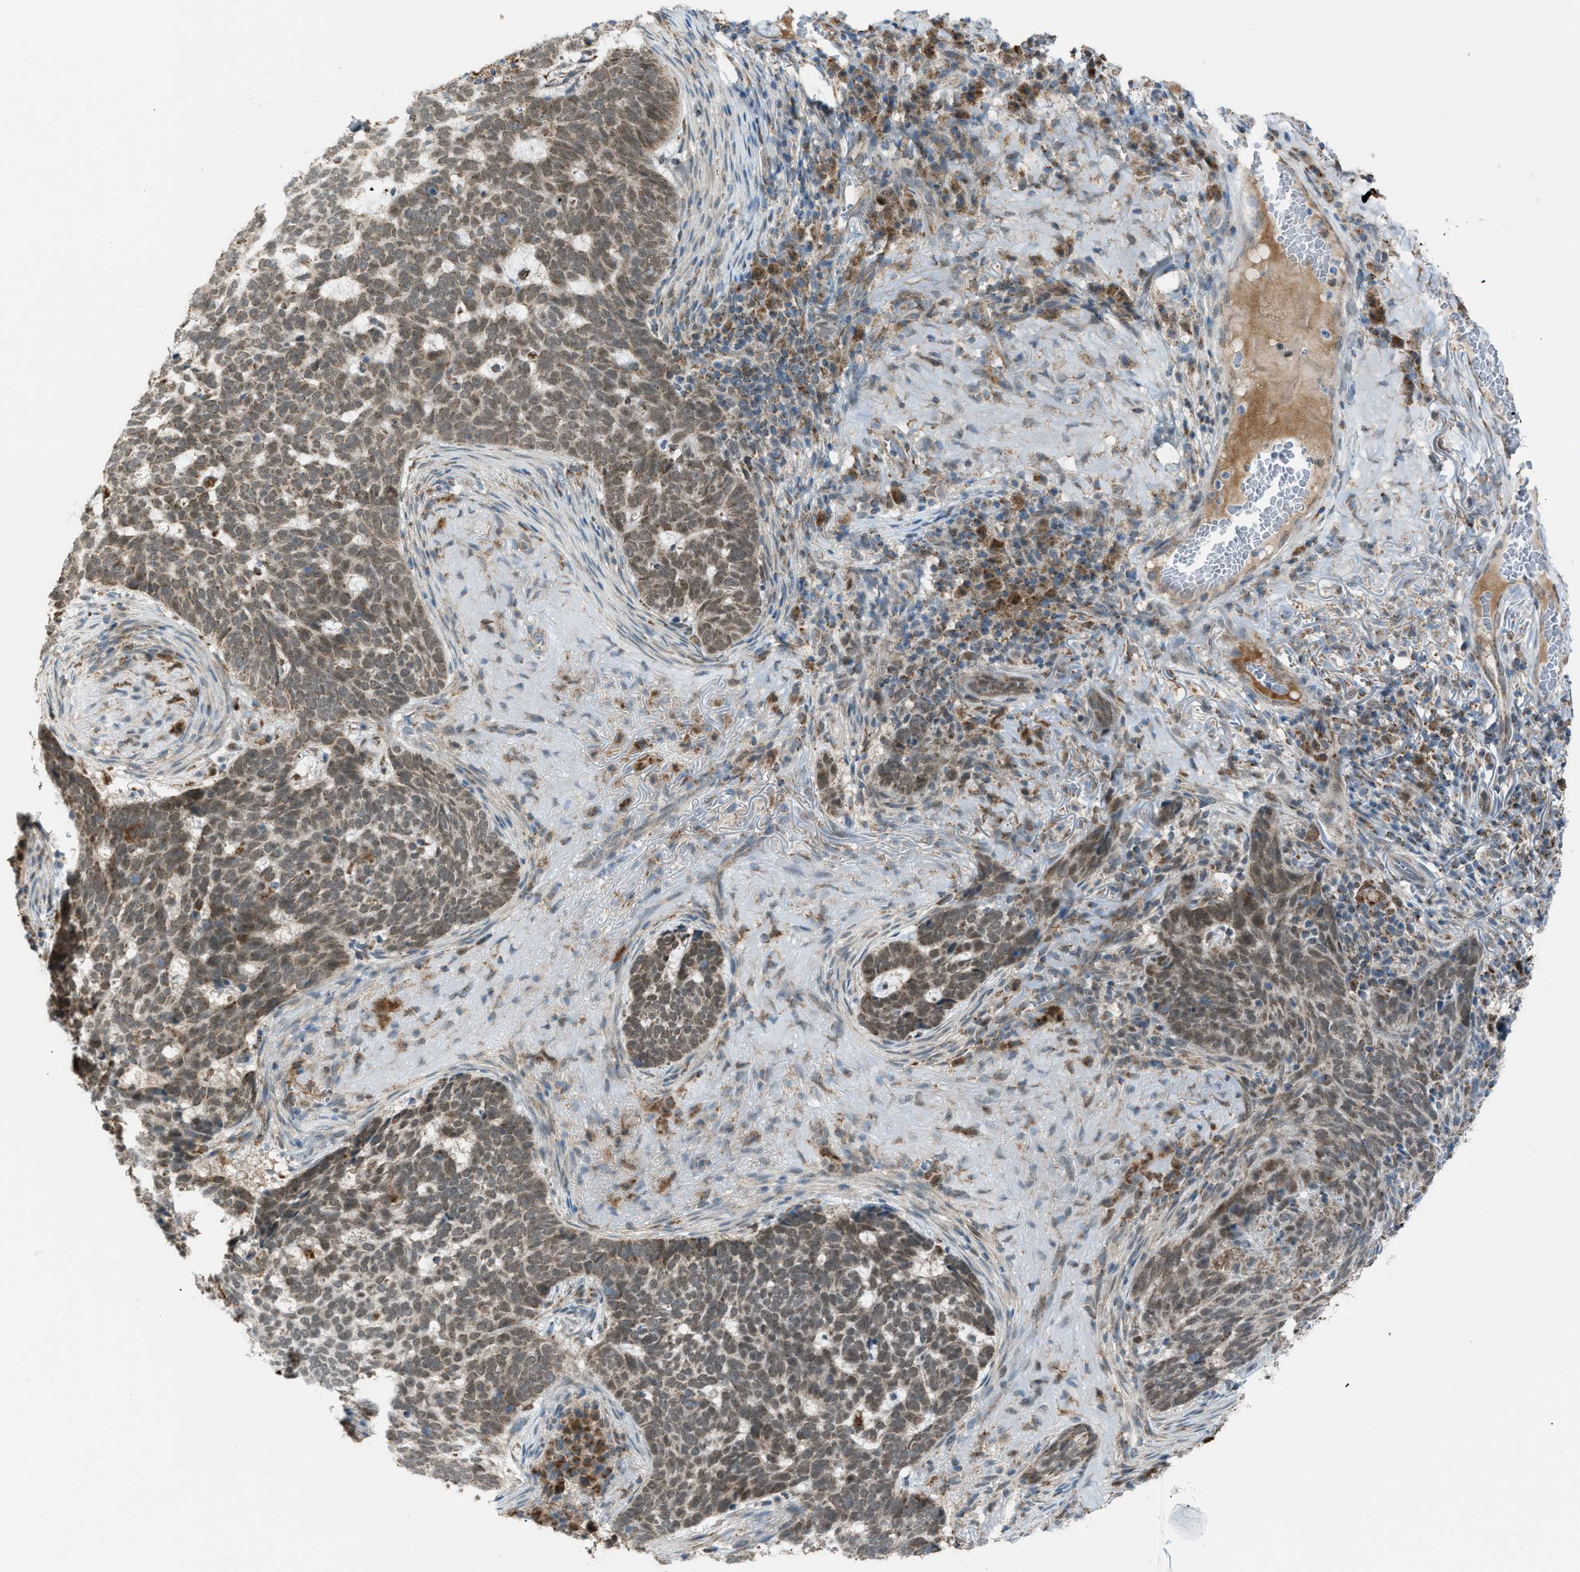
{"staining": {"intensity": "weak", "quantity": ">75%", "location": "nuclear"}, "tissue": "skin cancer", "cell_type": "Tumor cells", "image_type": "cancer", "snomed": [{"axis": "morphology", "description": "Basal cell carcinoma"}, {"axis": "topography", "description": "Skin"}], "caption": "This photomicrograph demonstrates IHC staining of human skin cancer (basal cell carcinoma), with low weak nuclear positivity in about >75% of tumor cells.", "gene": "SRM", "patient": {"sex": "male", "age": 85}}